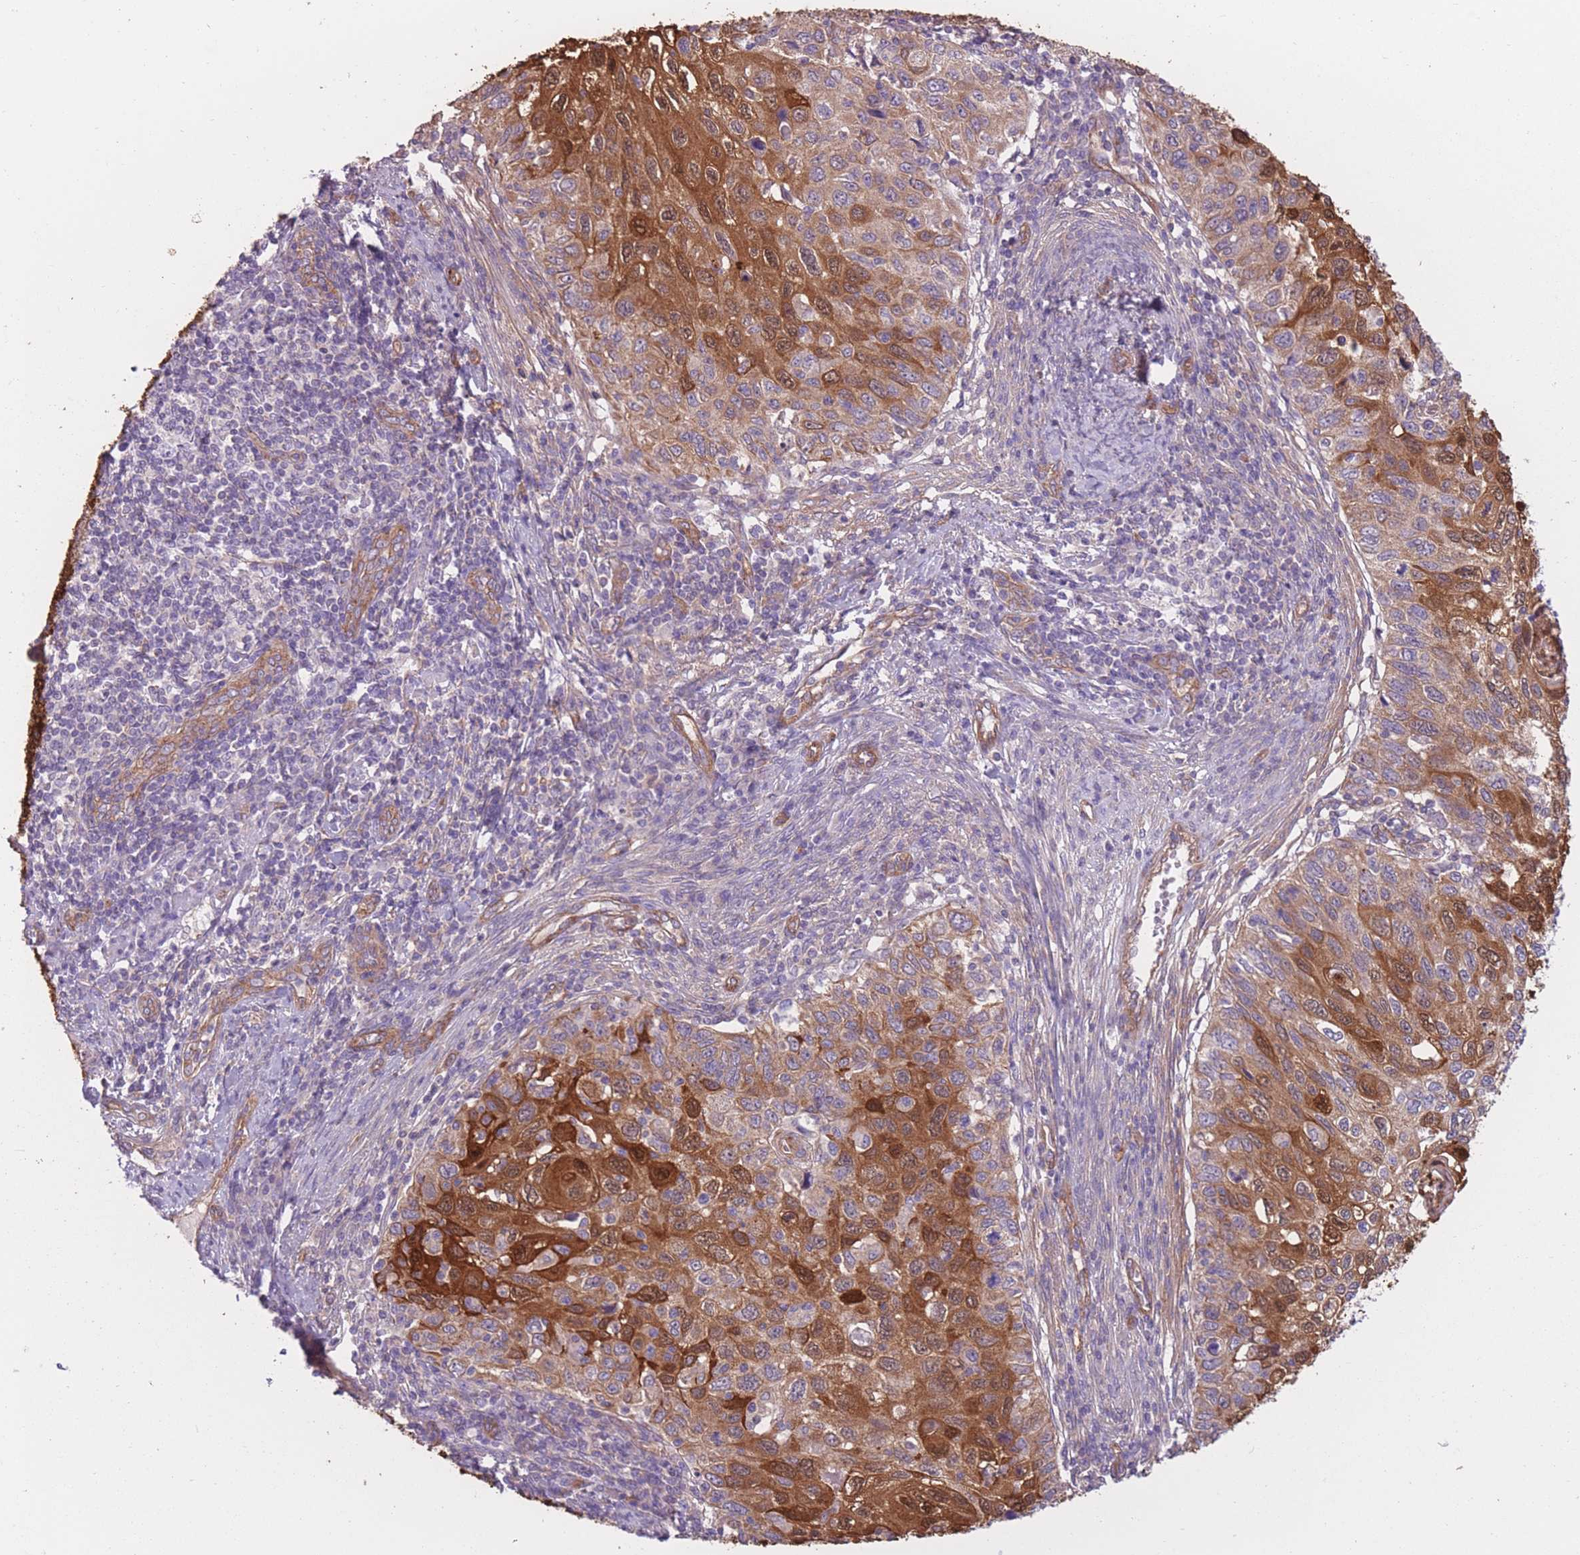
{"staining": {"intensity": "strong", "quantity": "25%-75%", "location": "cytoplasmic/membranous,nuclear"}, "tissue": "cervical cancer", "cell_type": "Tumor cells", "image_type": "cancer", "snomed": [{"axis": "morphology", "description": "Squamous cell carcinoma, NOS"}, {"axis": "topography", "description": "Cervix"}], "caption": "Cervical cancer (squamous cell carcinoma) stained with a brown dye reveals strong cytoplasmic/membranous and nuclear positive expression in about 25%-75% of tumor cells.", "gene": "SERPINB3", "patient": {"sex": "female", "age": 70}}